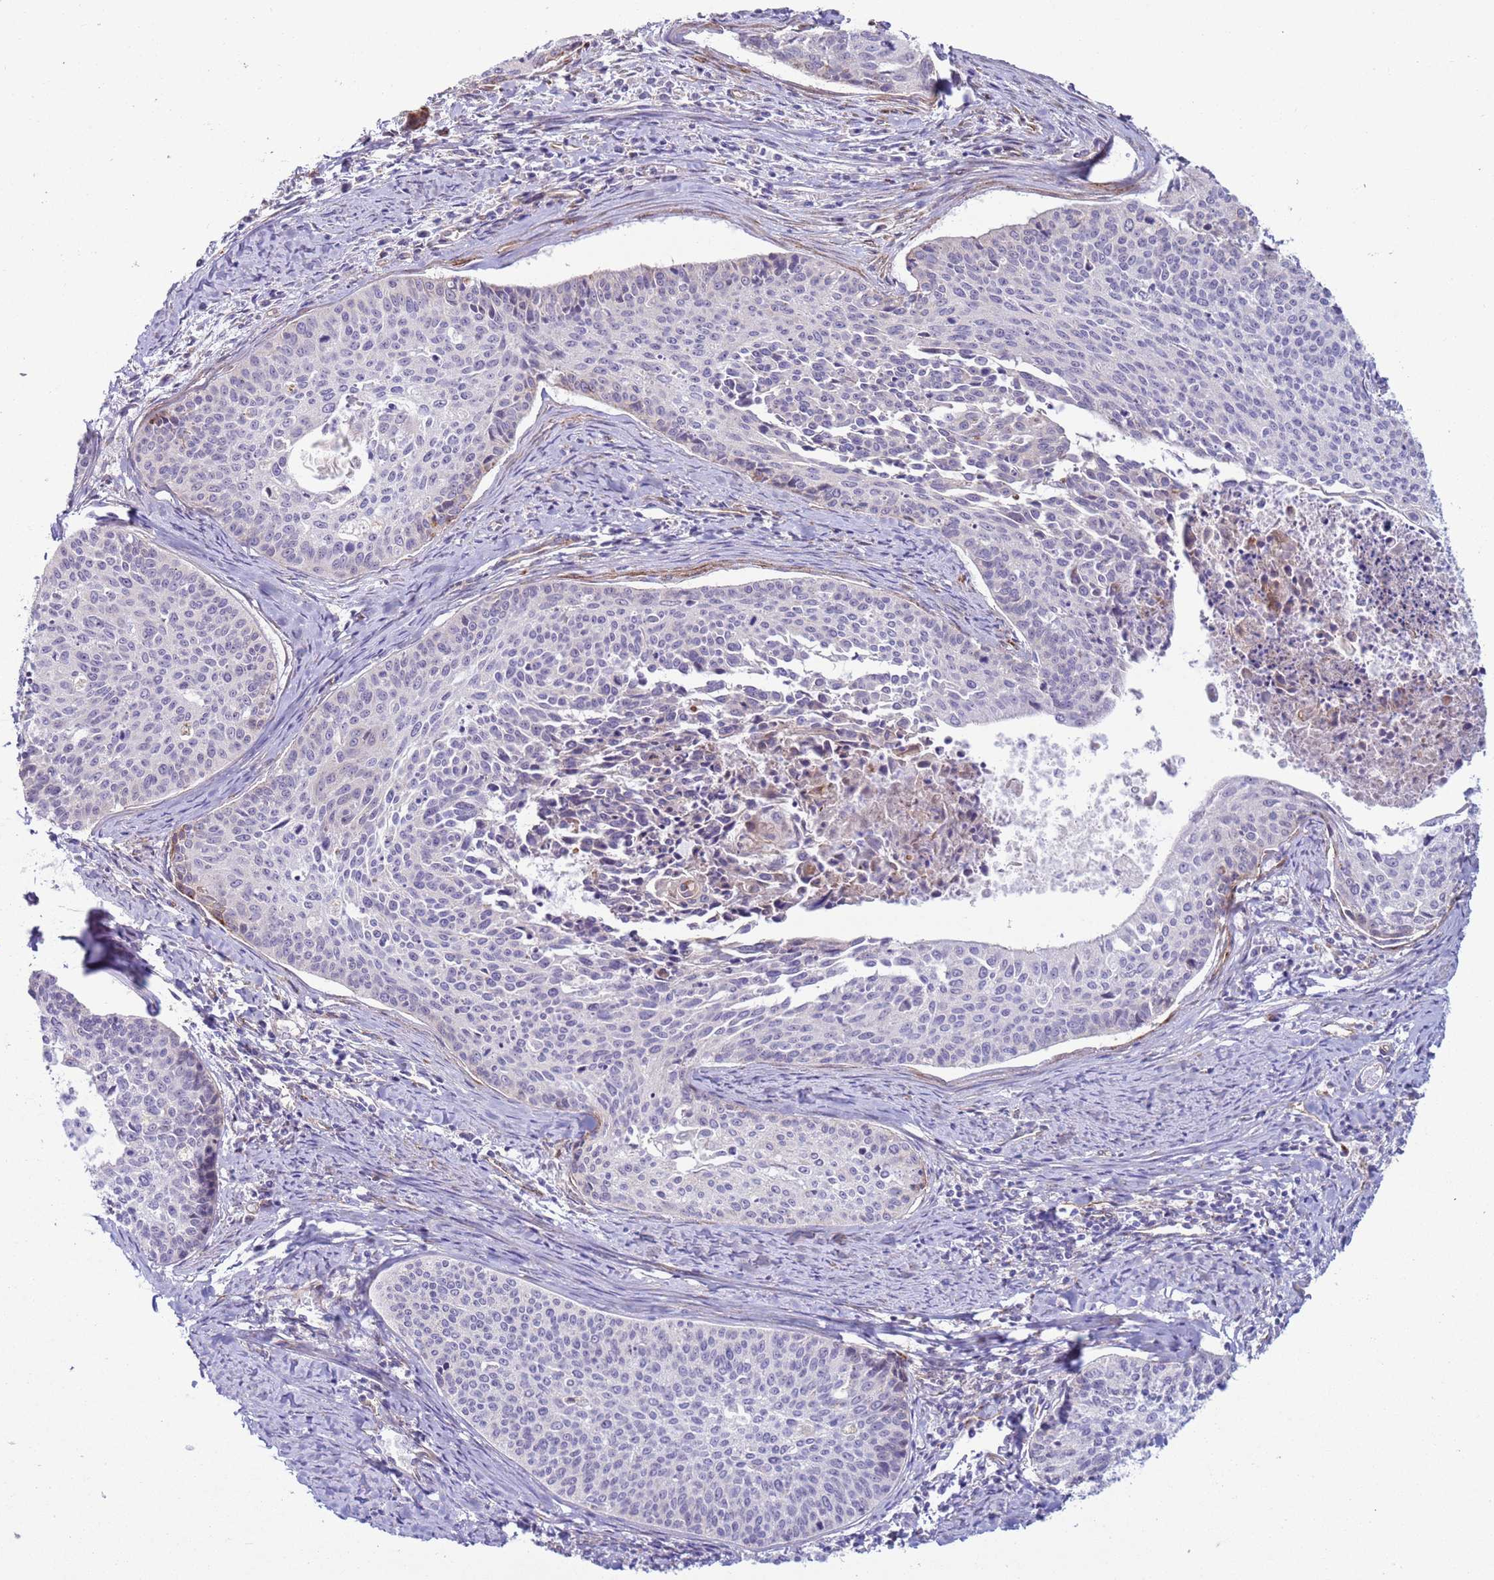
{"staining": {"intensity": "negative", "quantity": "none", "location": "none"}, "tissue": "cervical cancer", "cell_type": "Tumor cells", "image_type": "cancer", "snomed": [{"axis": "morphology", "description": "Squamous cell carcinoma, NOS"}, {"axis": "topography", "description": "Cervix"}], "caption": "Protein analysis of cervical cancer demonstrates no significant expression in tumor cells.", "gene": "HEATR1", "patient": {"sex": "female", "age": 55}}